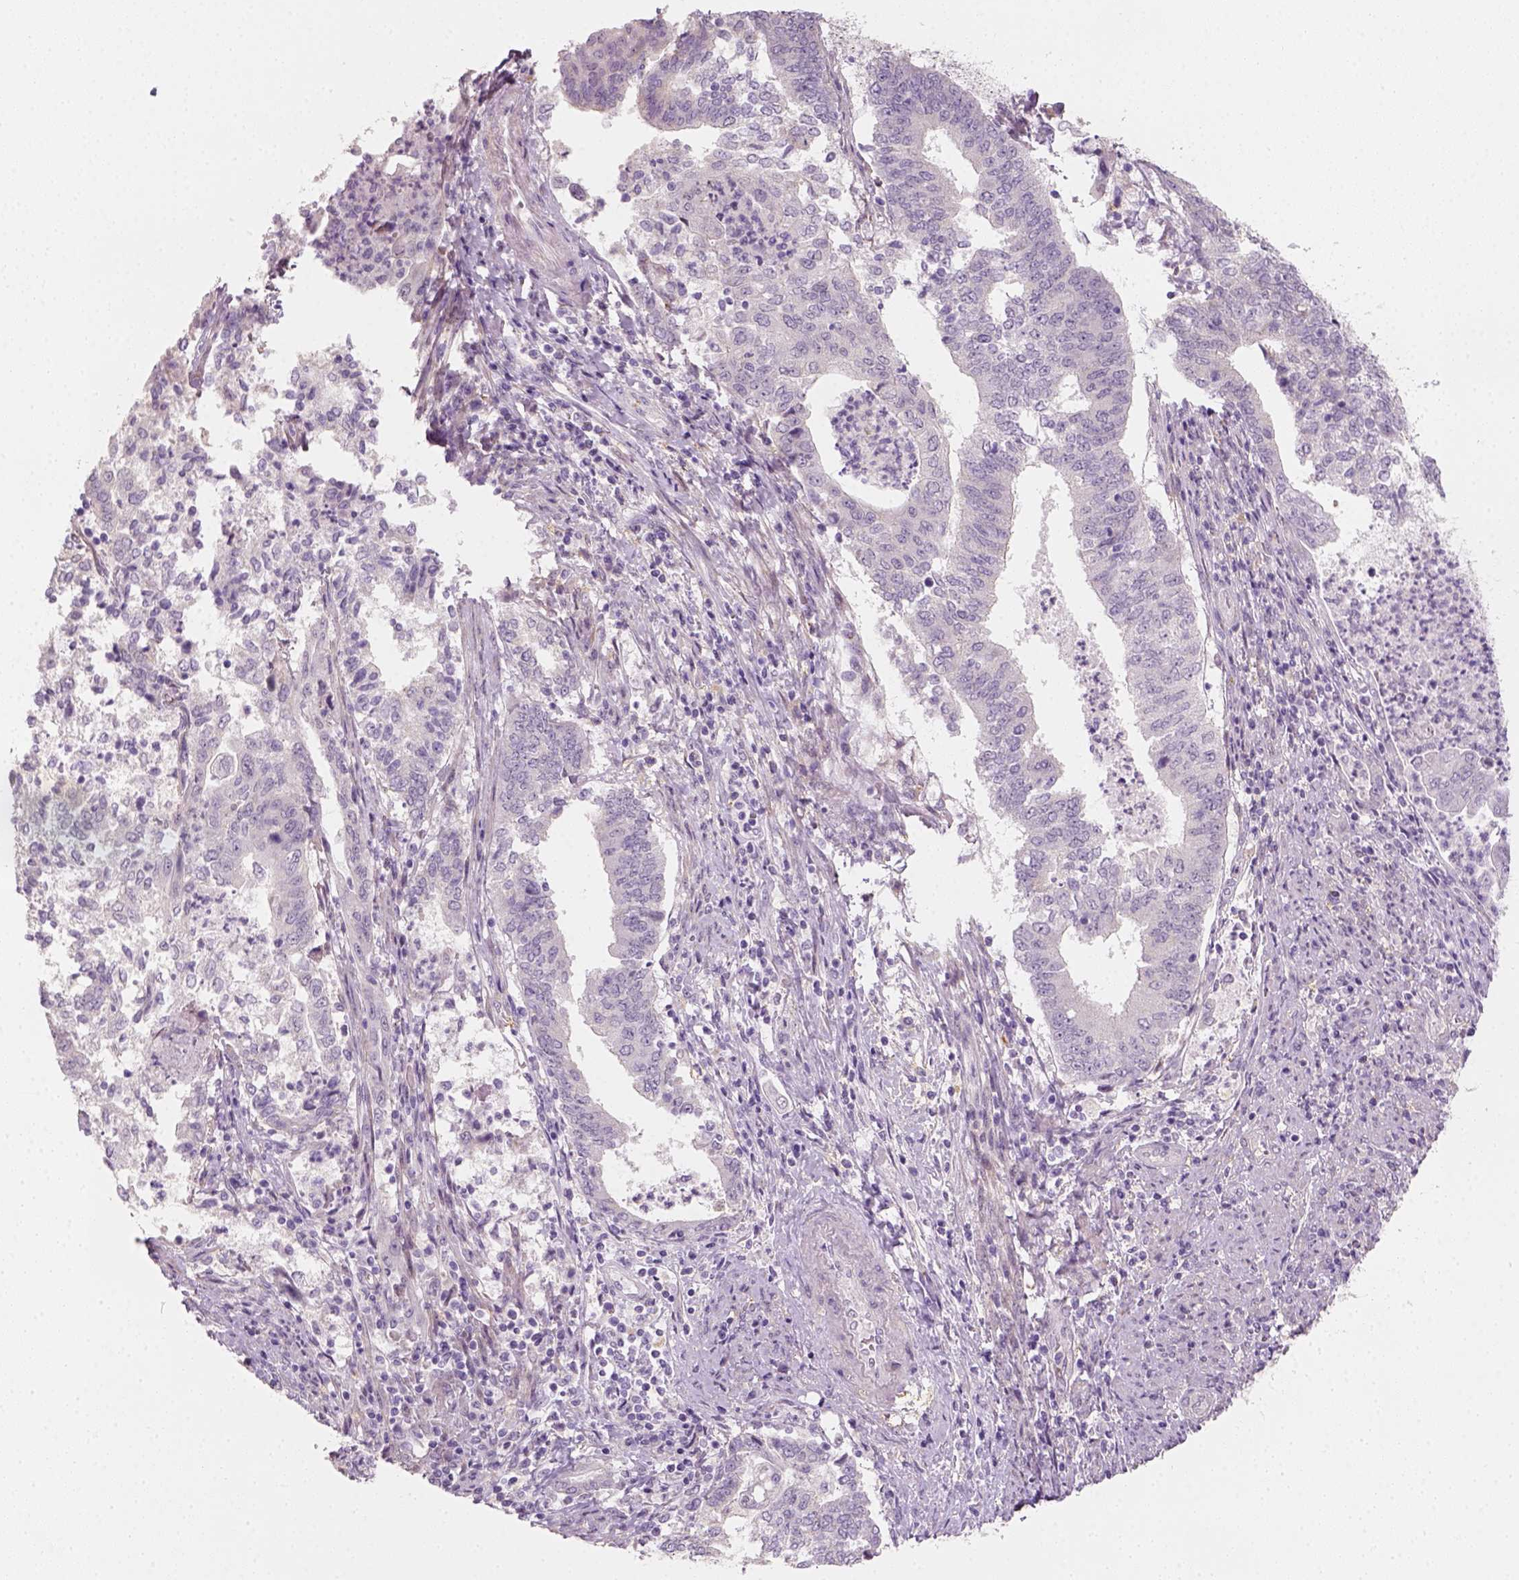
{"staining": {"intensity": "negative", "quantity": "none", "location": "none"}, "tissue": "endometrial cancer", "cell_type": "Tumor cells", "image_type": "cancer", "snomed": [{"axis": "morphology", "description": "Adenocarcinoma, NOS"}, {"axis": "topography", "description": "Endometrium"}], "caption": "The immunohistochemistry image has no significant expression in tumor cells of adenocarcinoma (endometrial) tissue.", "gene": "FAM163B", "patient": {"sex": "female", "age": 65}}